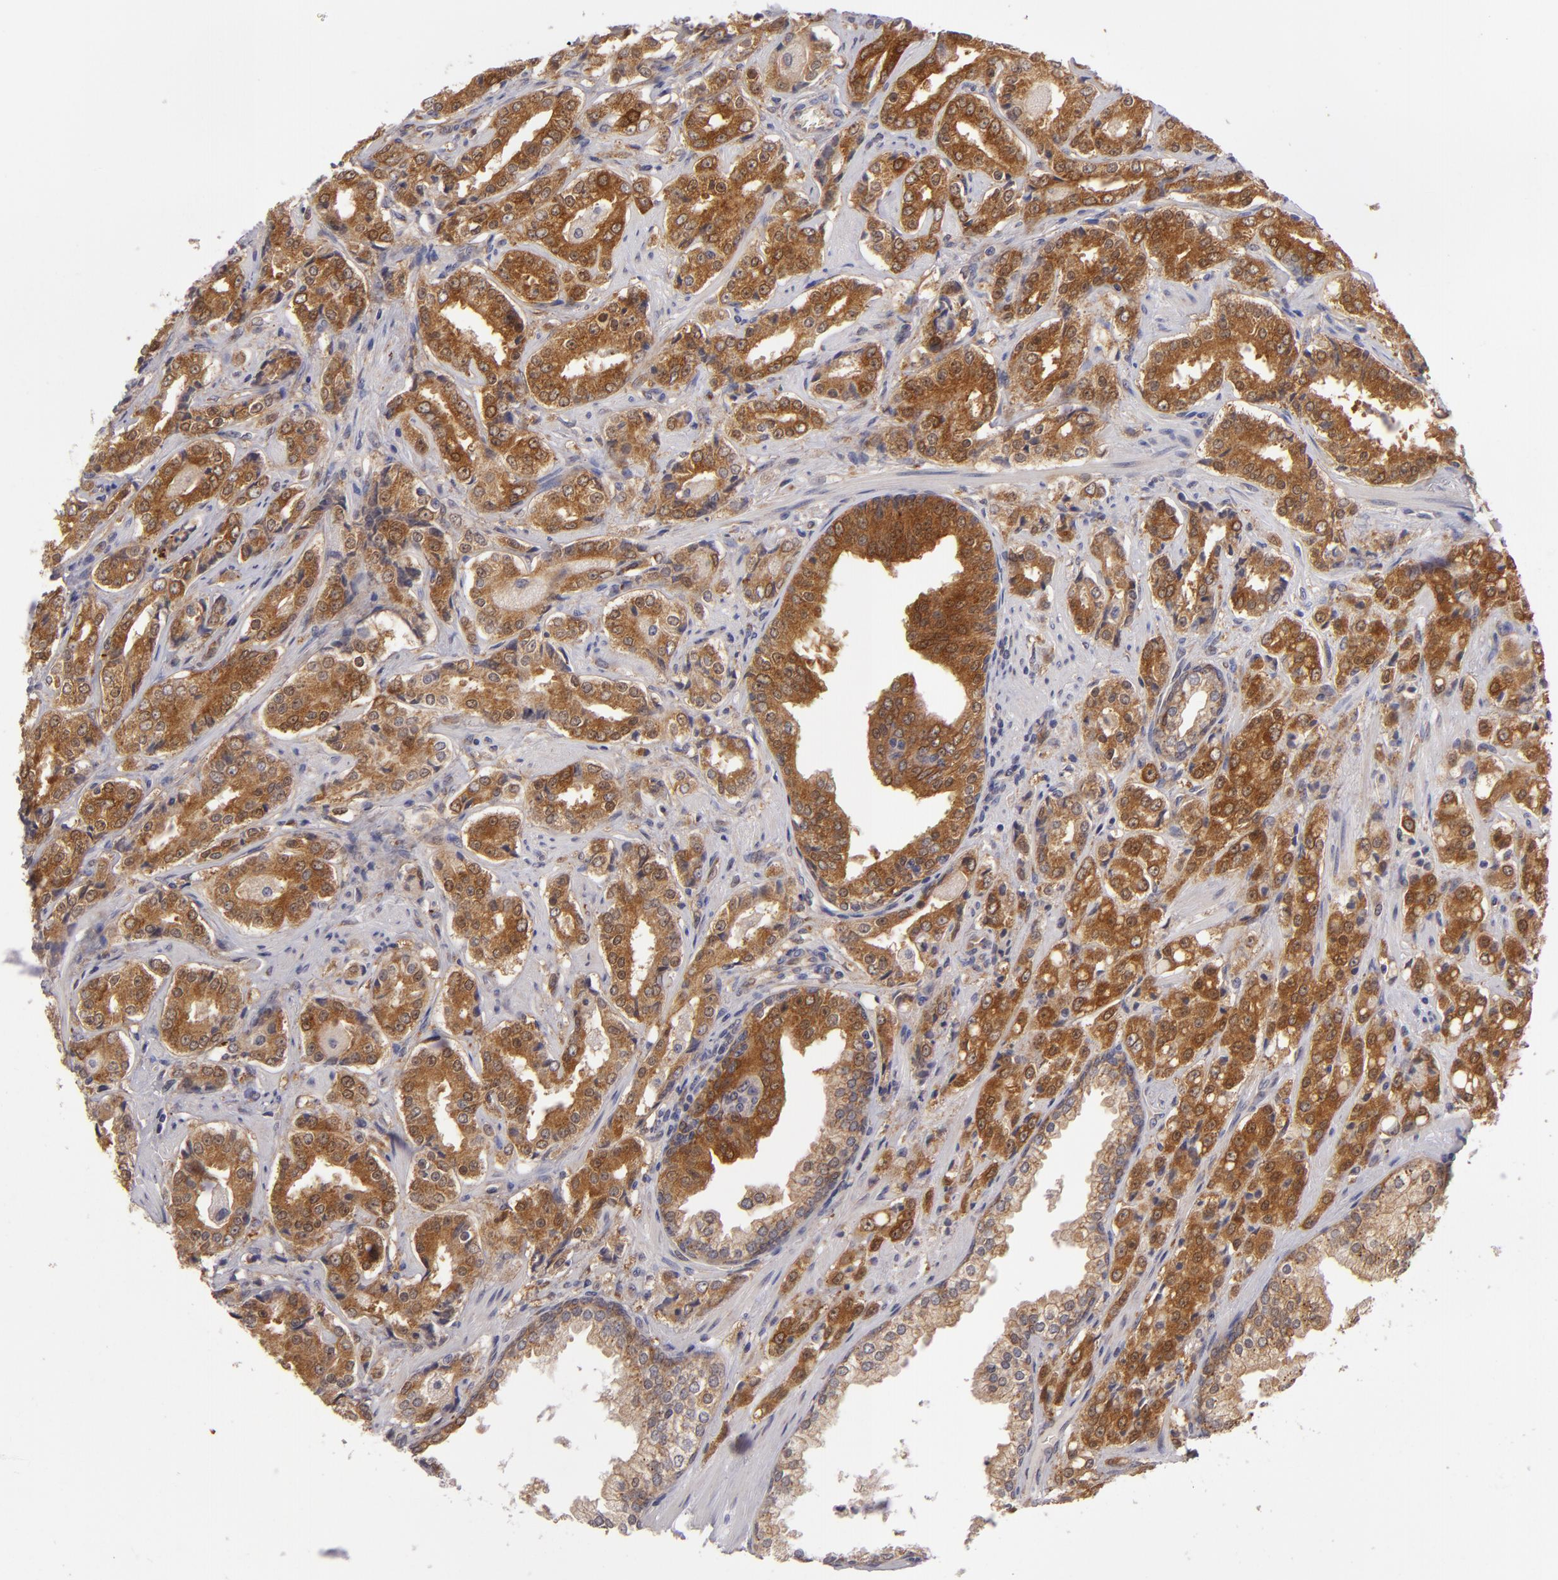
{"staining": {"intensity": "strong", "quantity": ">75%", "location": "cytoplasmic/membranous"}, "tissue": "prostate cancer", "cell_type": "Tumor cells", "image_type": "cancer", "snomed": [{"axis": "morphology", "description": "Adenocarcinoma, Medium grade"}, {"axis": "topography", "description": "Prostate"}], "caption": "IHC (DAB) staining of prostate medium-grade adenocarcinoma exhibits strong cytoplasmic/membranous protein positivity in approximately >75% of tumor cells.", "gene": "SH2D4A", "patient": {"sex": "male", "age": 60}}